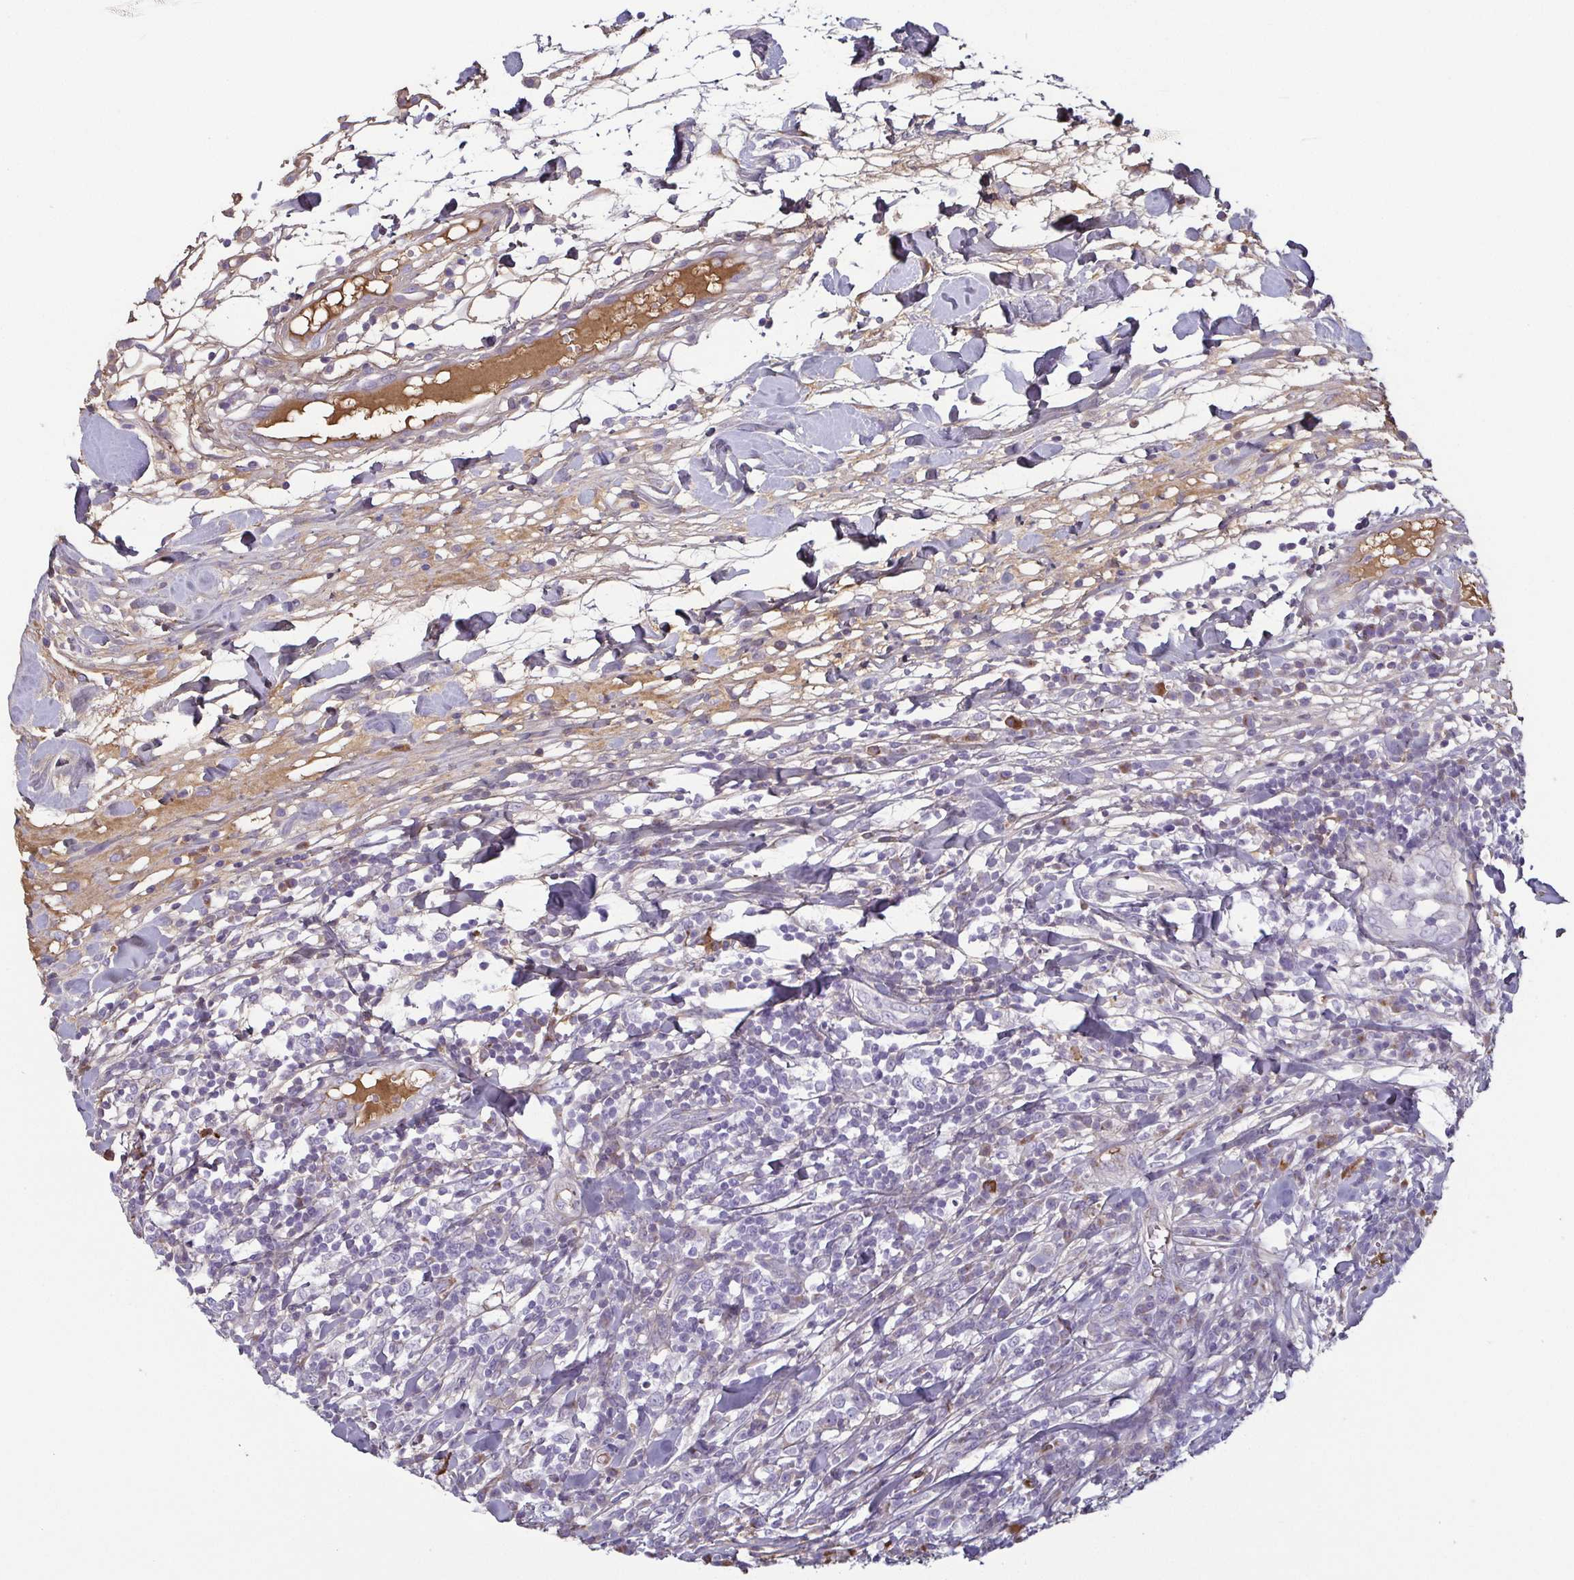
{"staining": {"intensity": "negative", "quantity": "none", "location": "none"}, "tissue": "breast cancer", "cell_type": "Tumor cells", "image_type": "cancer", "snomed": [{"axis": "morphology", "description": "Duct carcinoma"}, {"axis": "topography", "description": "Breast"}], "caption": "Tumor cells are negative for brown protein staining in breast cancer (invasive ductal carcinoma).", "gene": "ECM1", "patient": {"sex": "female", "age": 30}}